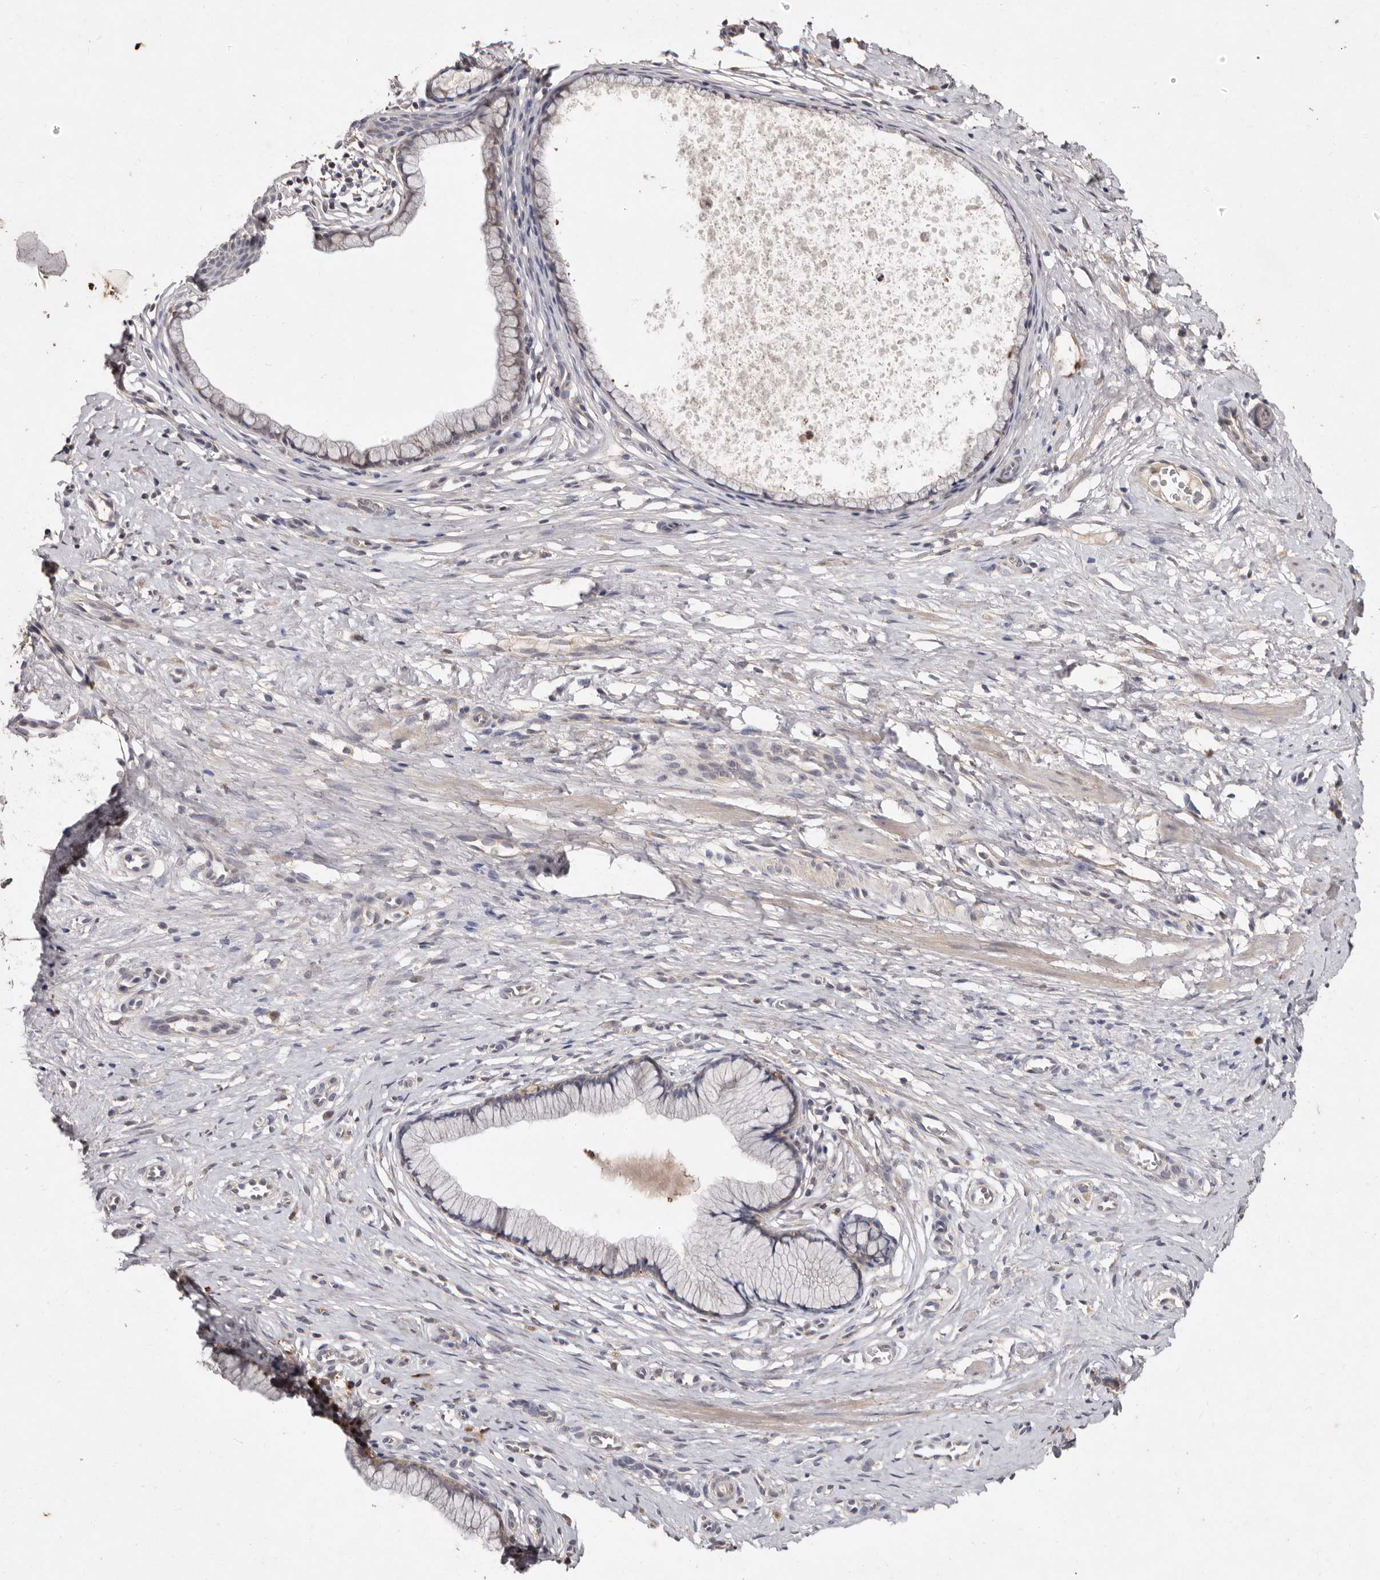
{"staining": {"intensity": "weak", "quantity": "<25%", "location": "cytoplasmic/membranous"}, "tissue": "cervix", "cell_type": "Glandular cells", "image_type": "normal", "snomed": [{"axis": "morphology", "description": "Normal tissue, NOS"}, {"axis": "topography", "description": "Cervix"}], "caption": "Human cervix stained for a protein using IHC demonstrates no expression in glandular cells.", "gene": "EDEM1", "patient": {"sex": "female", "age": 36}}